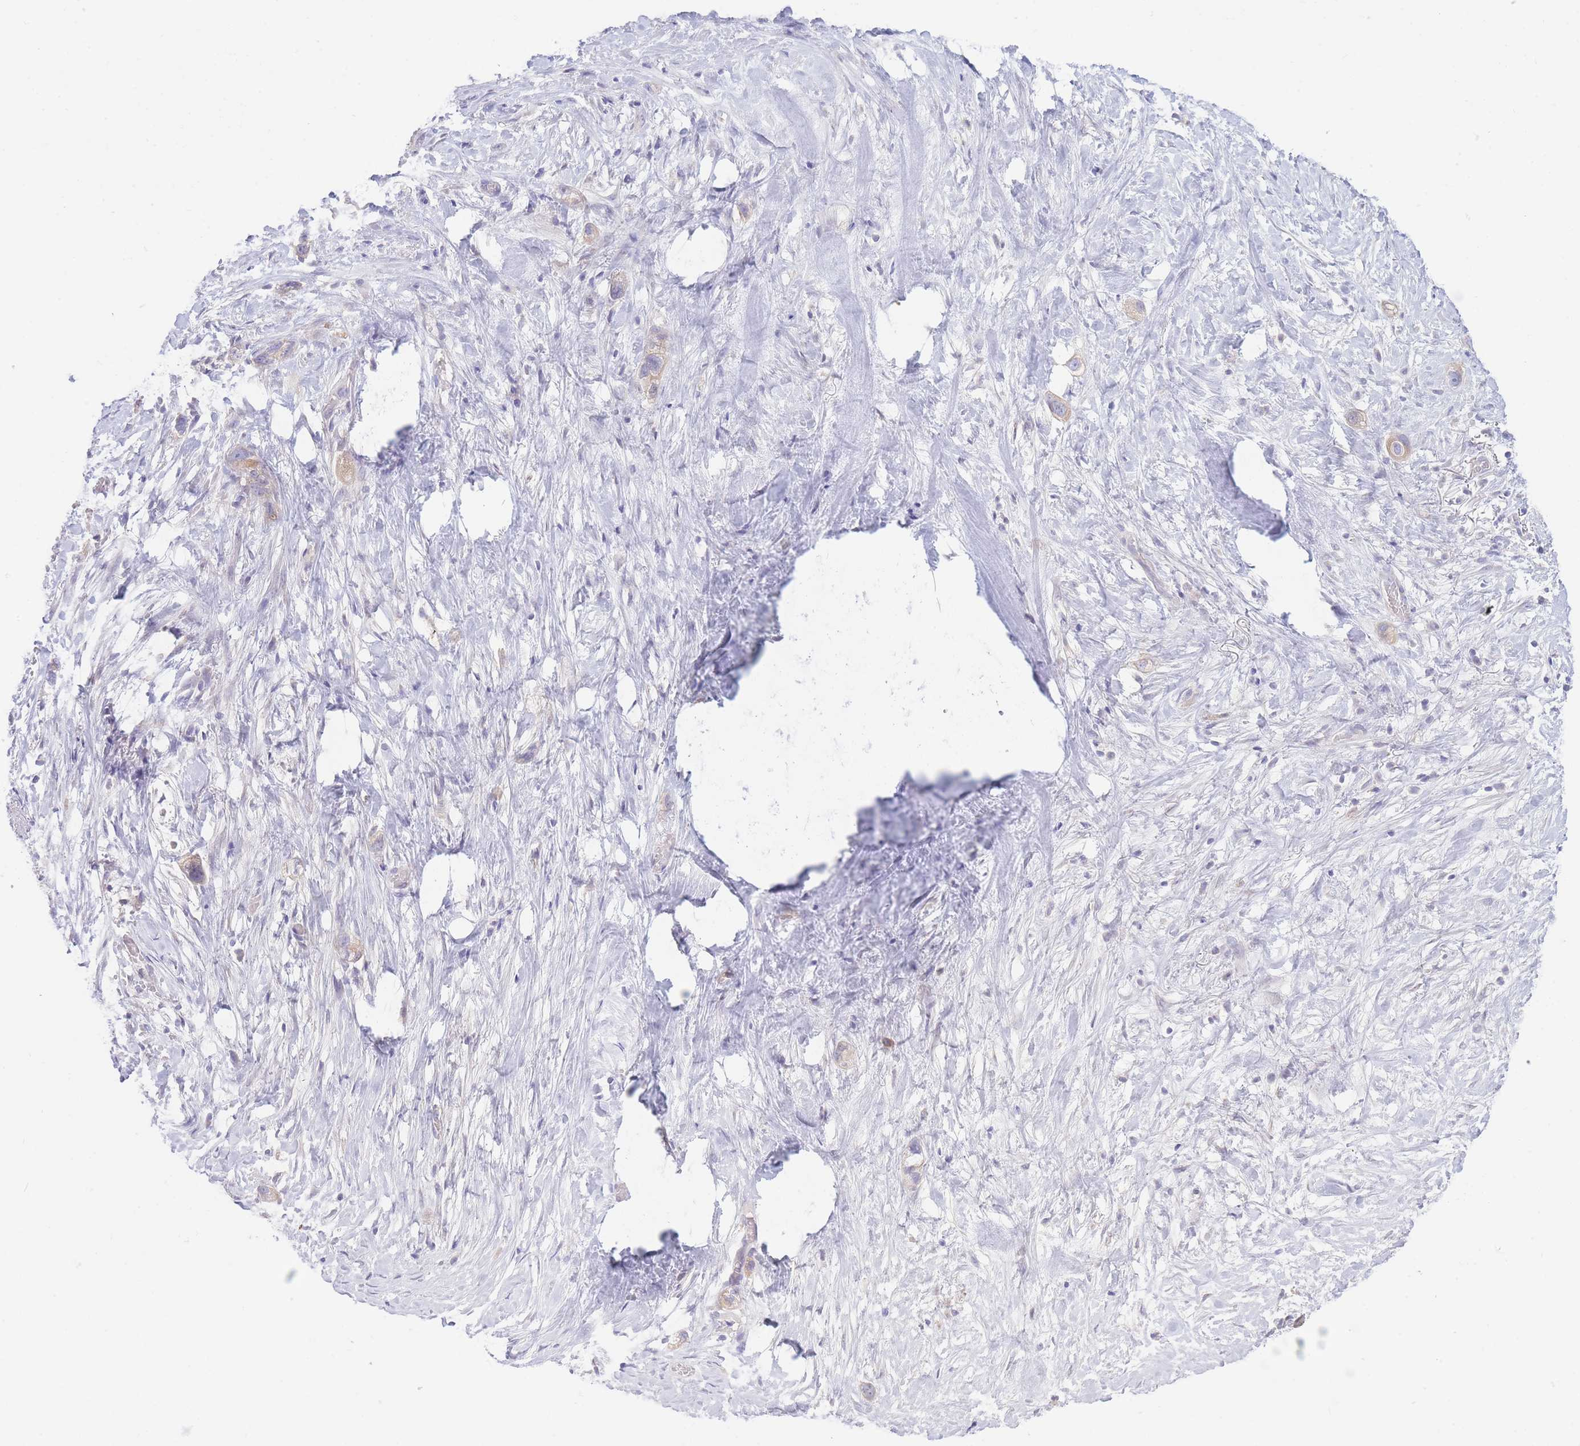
{"staining": {"intensity": "weak", "quantity": "25%-75%", "location": "cytoplasmic/membranous"}, "tissue": "stomach cancer", "cell_type": "Tumor cells", "image_type": "cancer", "snomed": [{"axis": "morphology", "description": "Adenocarcinoma, NOS"}, {"axis": "topography", "description": "Stomach"}, {"axis": "topography", "description": "Stomach, lower"}], "caption": "IHC image of neoplastic tissue: human adenocarcinoma (stomach) stained using IHC displays low levels of weak protein expression localized specifically in the cytoplasmic/membranous of tumor cells, appearing as a cytoplasmic/membranous brown color.", "gene": "NANP", "patient": {"sex": "female", "age": 48}}